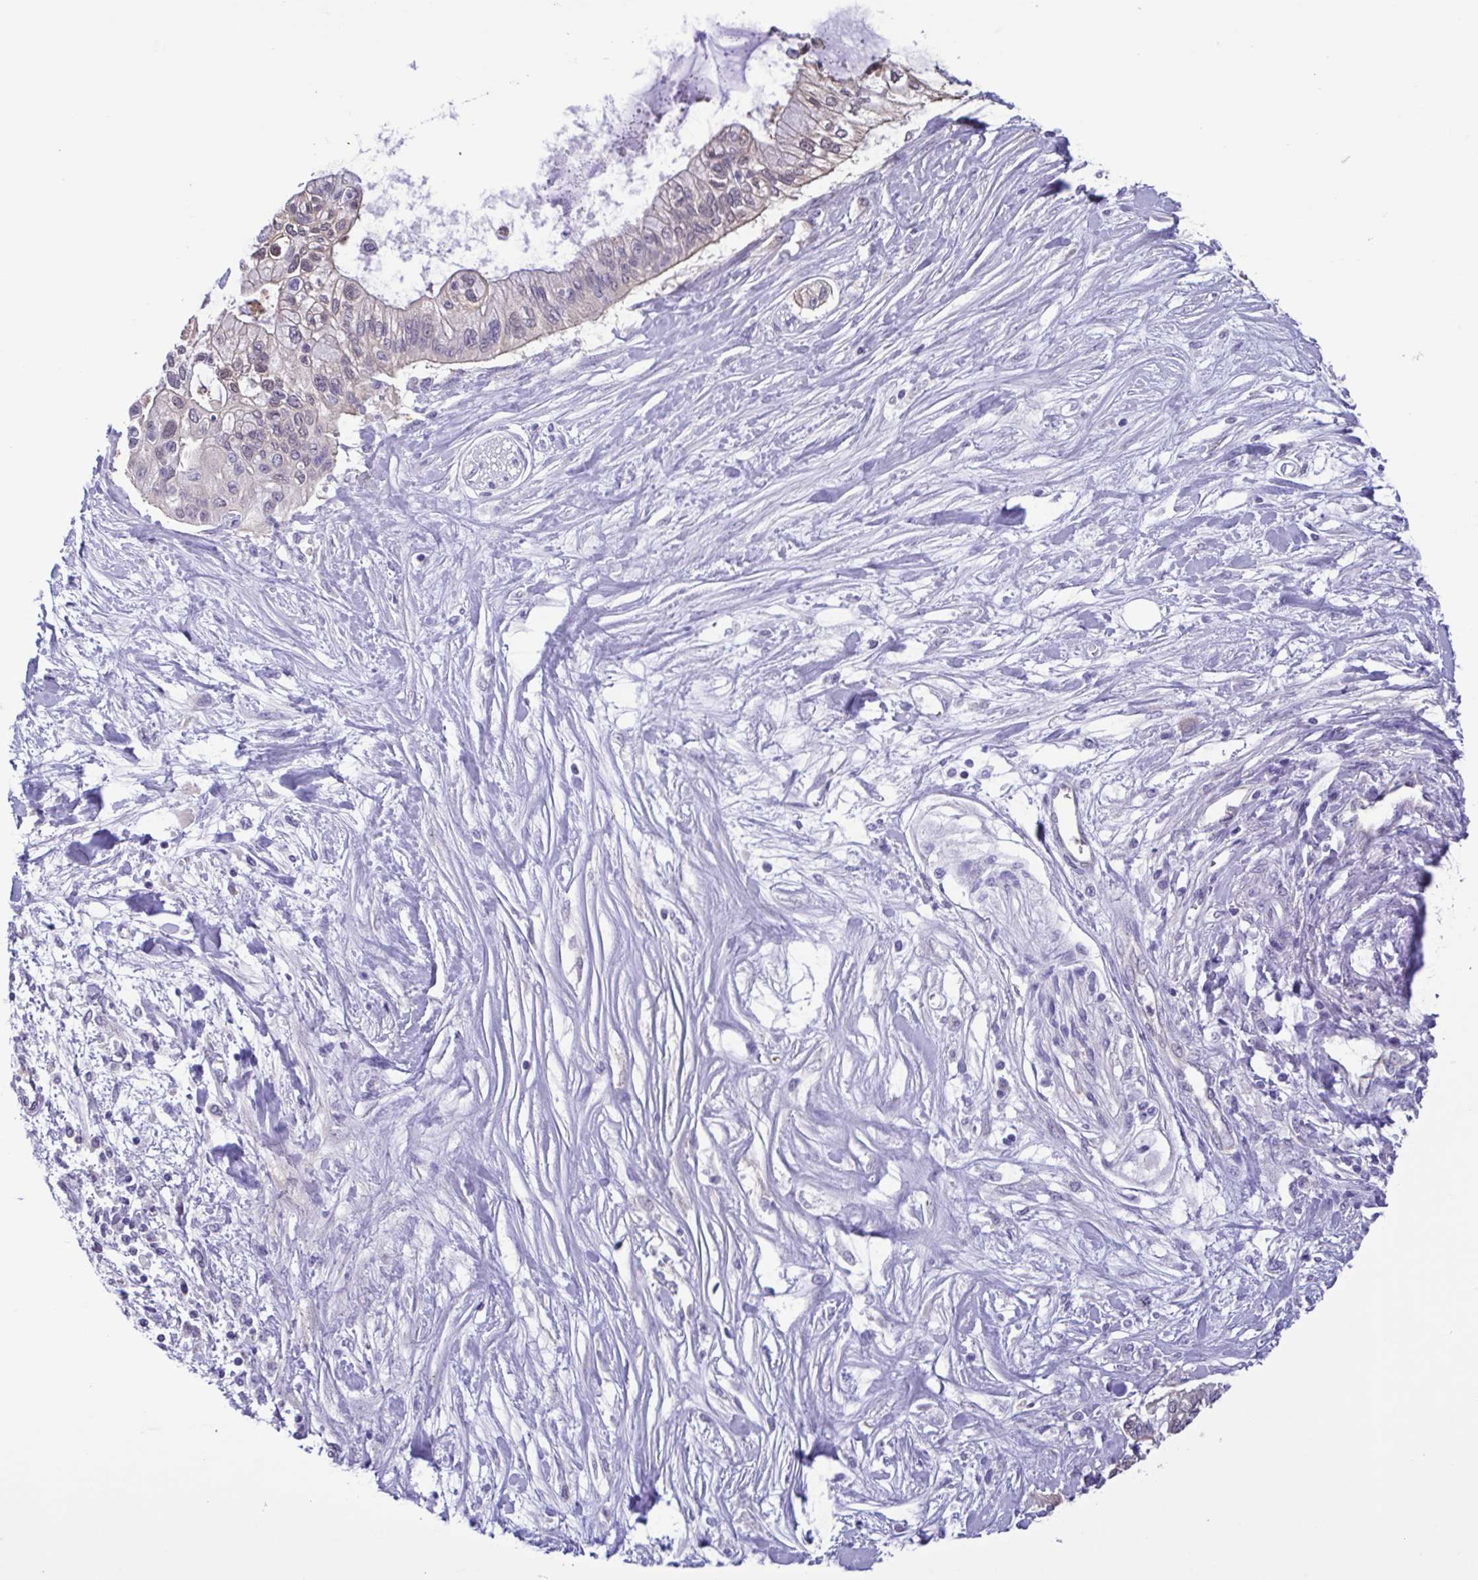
{"staining": {"intensity": "weak", "quantity": "<25%", "location": "nuclear"}, "tissue": "pancreatic cancer", "cell_type": "Tumor cells", "image_type": "cancer", "snomed": [{"axis": "morphology", "description": "Adenocarcinoma, NOS"}, {"axis": "topography", "description": "Pancreas"}], "caption": "IHC image of human pancreatic cancer (adenocarcinoma) stained for a protein (brown), which reveals no positivity in tumor cells.", "gene": "LDHC", "patient": {"sex": "female", "age": 77}}